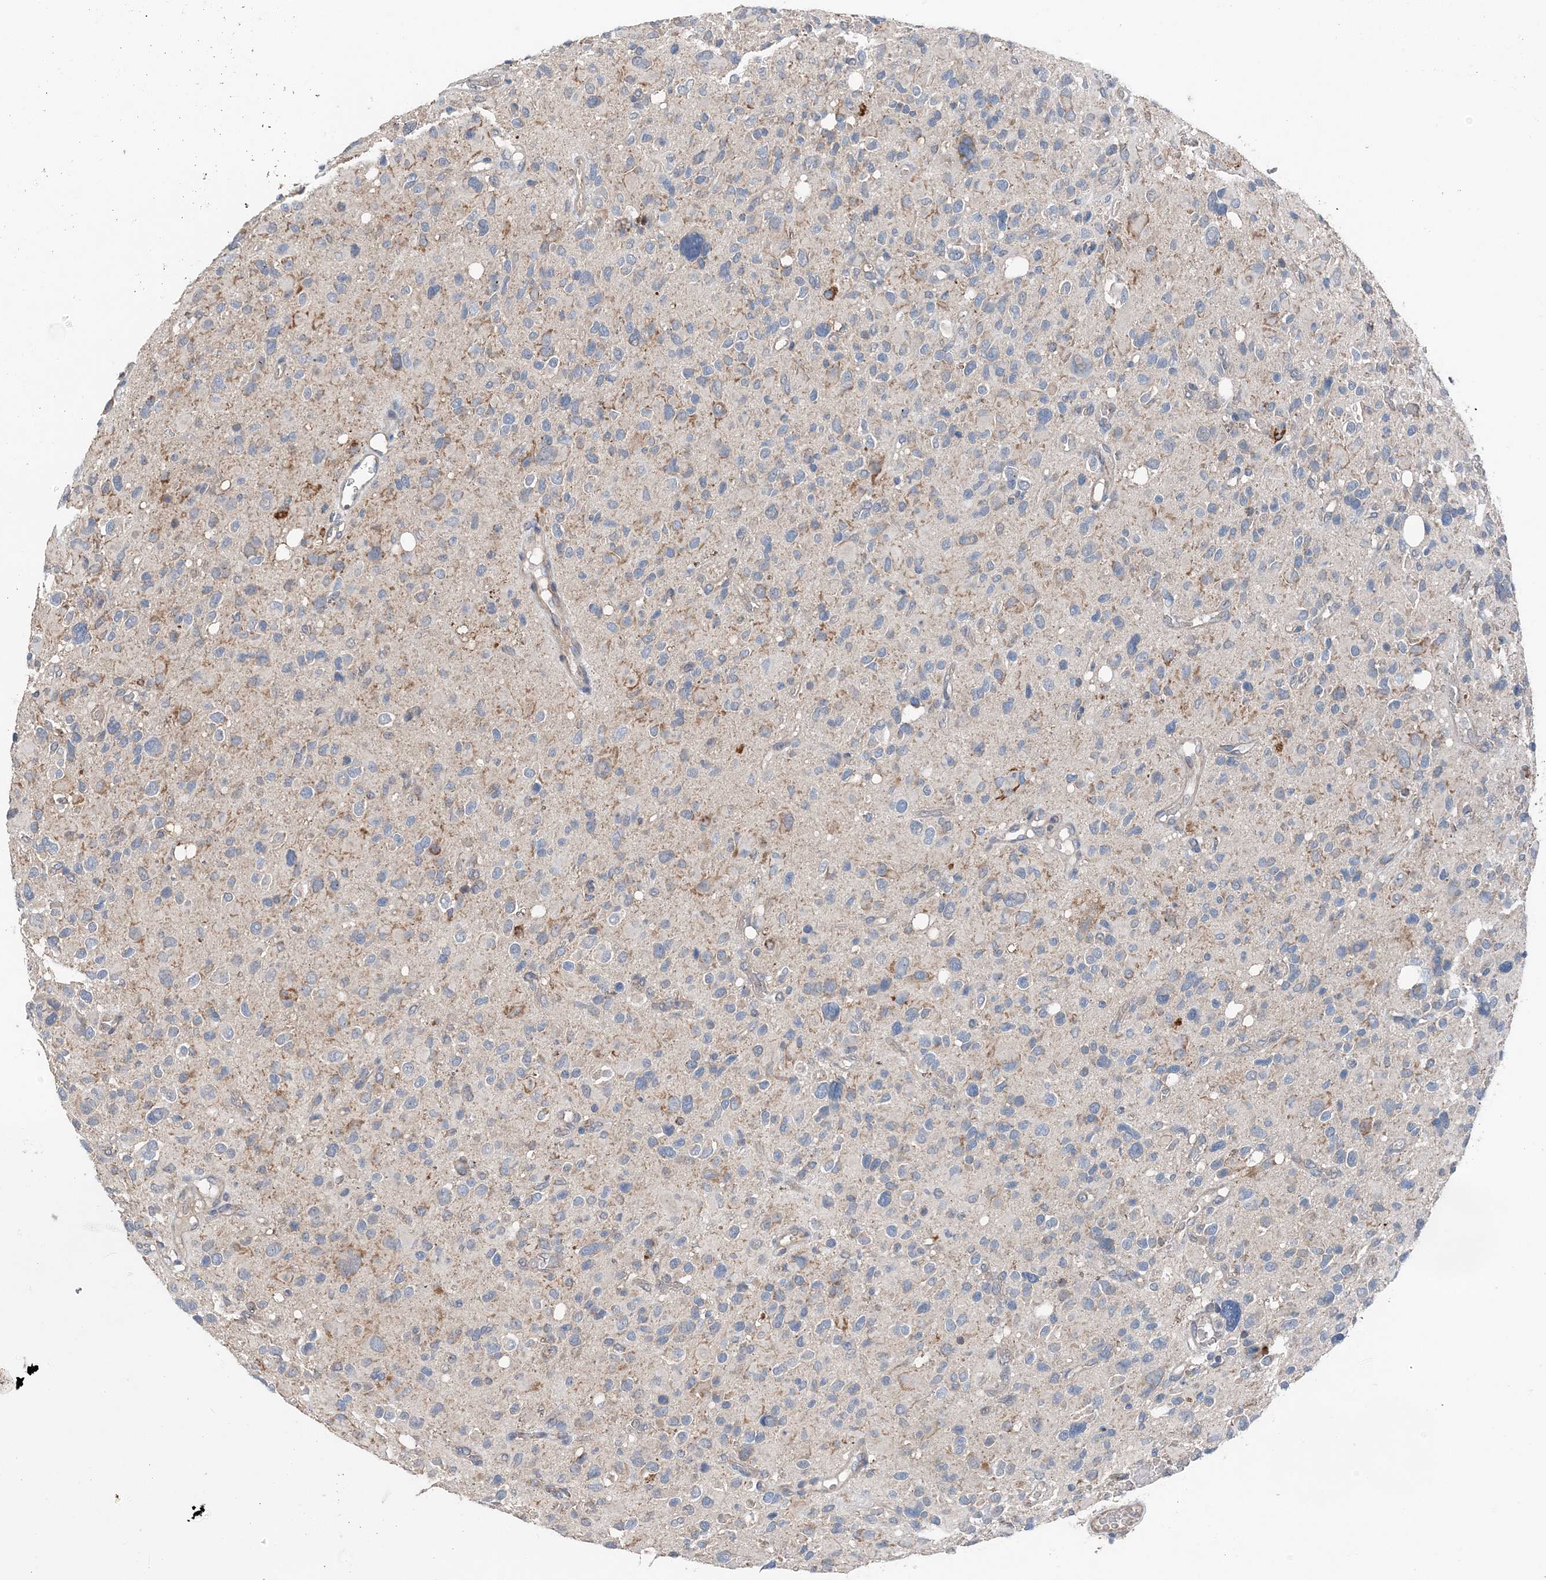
{"staining": {"intensity": "negative", "quantity": "none", "location": "none"}, "tissue": "glioma", "cell_type": "Tumor cells", "image_type": "cancer", "snomed": [{"axis": "morphology", "description": "Glioma, malignant, High grade"}, {"axis": "topography", "description": "Brain"}], "caption": "The photomicrograph reveals no significant positivity in tumor cells of high-grade glioma (malignant).", "gene": "SPRY2", "patient": {"sex": "male", "age": 48}}